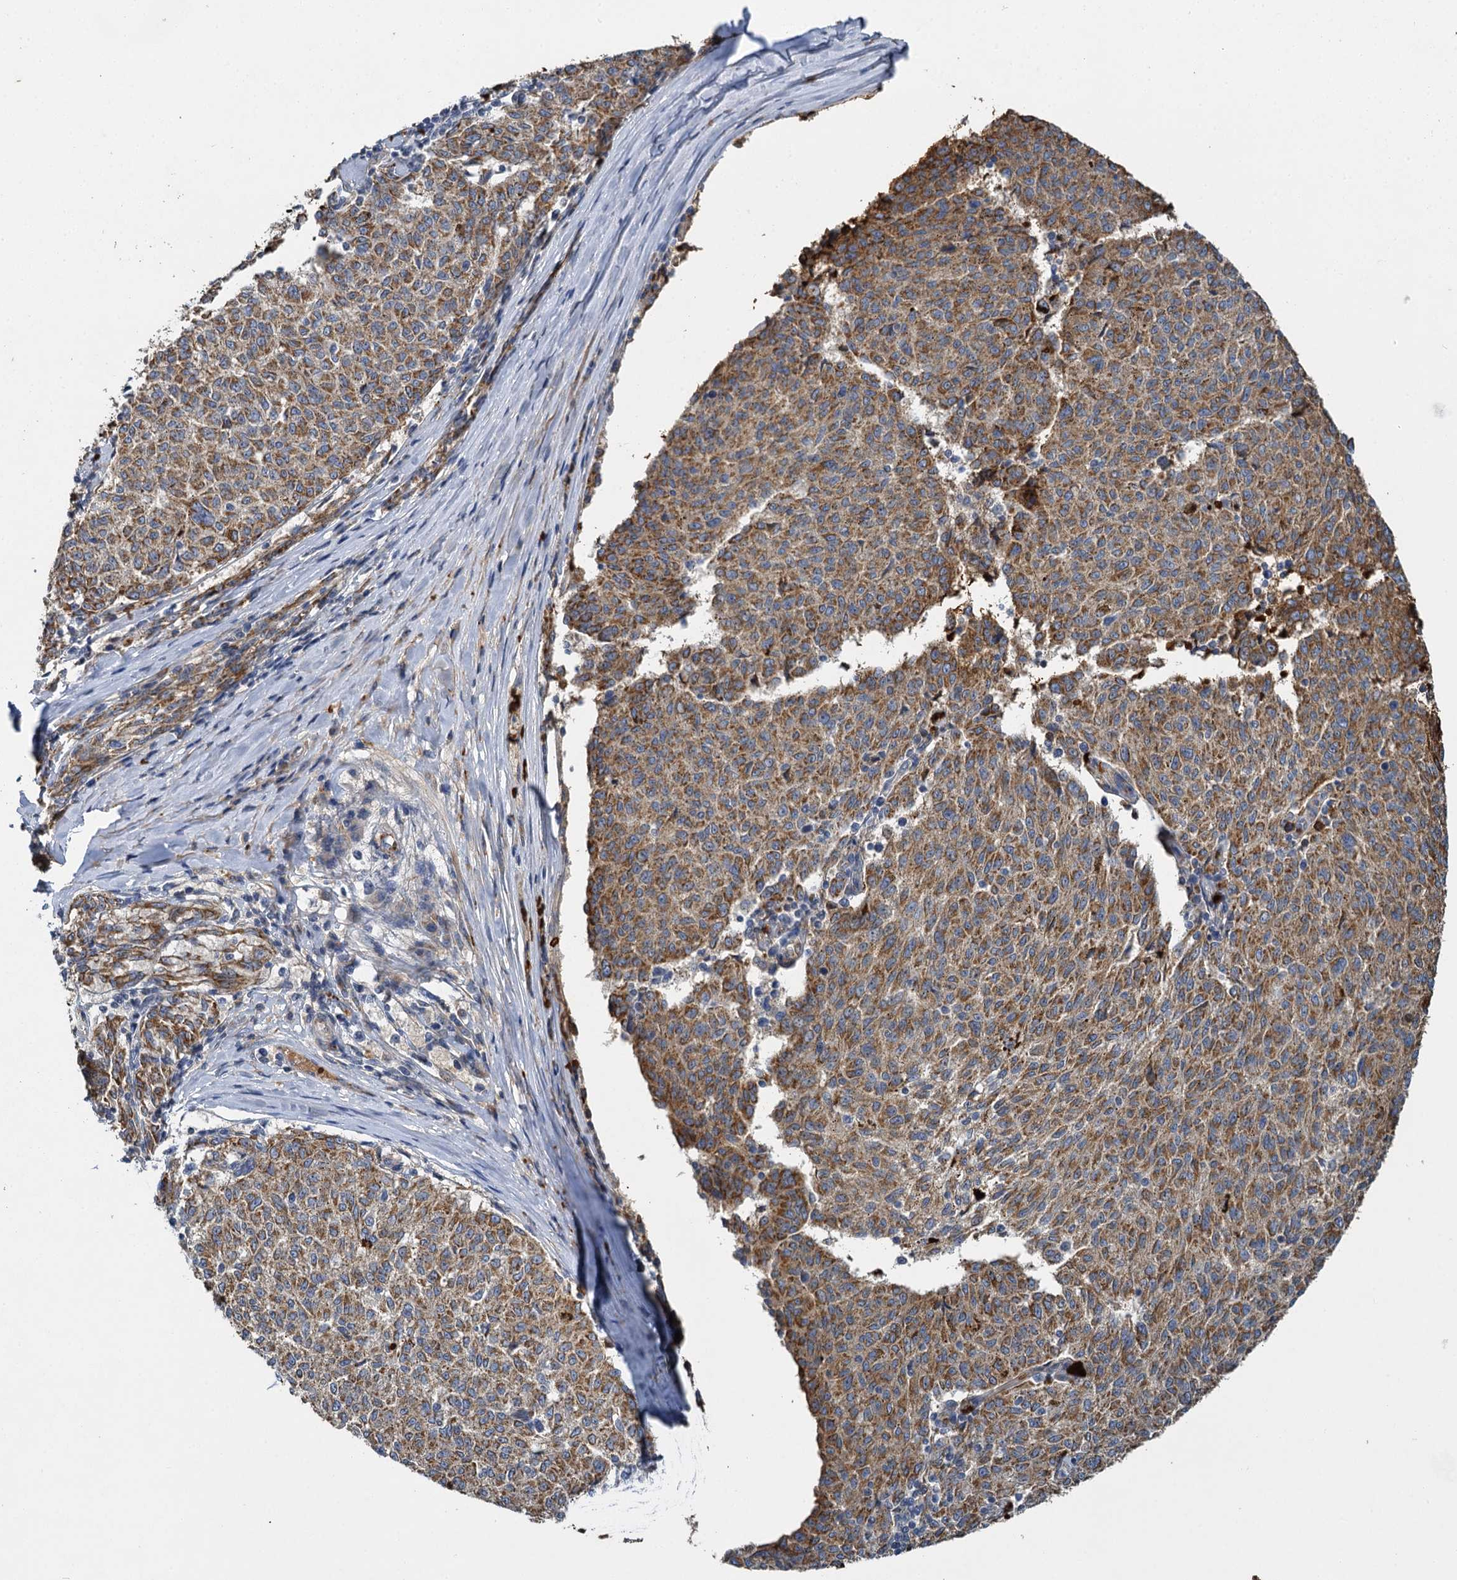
{"staining": {"intensity": "moderate", "quantity": ">75%", "location": "cytoplasmic/membranous"}, "tissue": "melanoma", "cell_type": "Tumor cells", "image_type": "cancer", "snomed": [{"axis": "morphology", "description": "Malignant melanoma, NOS"}, {"axis": "topography", "description": "Skin"}], "caption": "Melanoma tissue exhibits moderate cytoplasmic/membranous positivity in about >75% of tumor cells, visualized by immunohistochemistry. (DAB (3,3'-diaminobenzidine) = brown stain, brightfield microscopy at high magnification).", "gene": "BCS1L", "patient": {"sex": "female", "age": 72}}